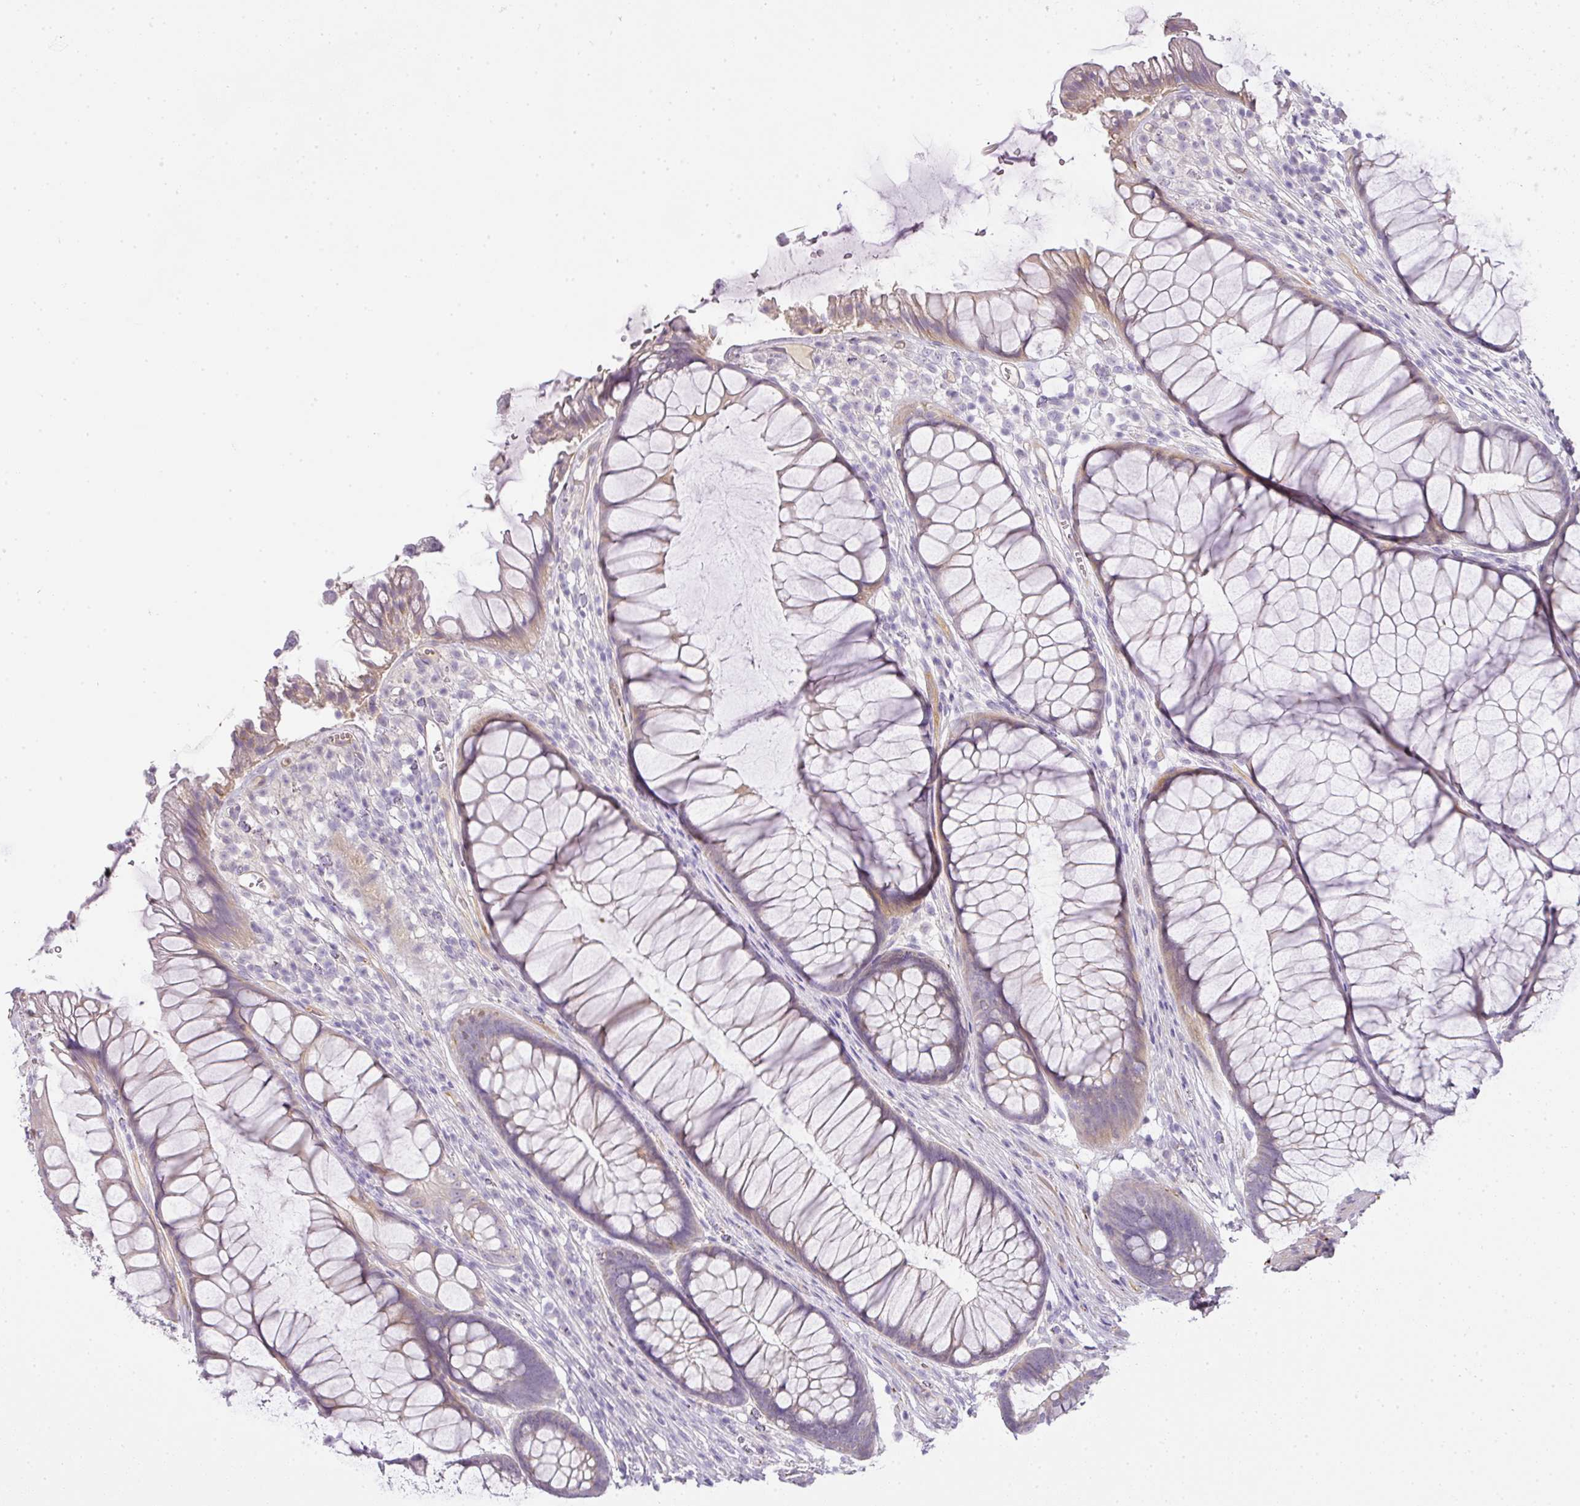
{"staining": {"intensity": "weak", "quantity": "25%-75%", "location": "cytoplasmic/membranous"}, "tissue": "rectum", "cell_type": "Glandular cells", "image_type": "normal", "snomed": [{"axis": "morphology", "description": "Normal tissue, NOS"}, {"axis": "topography", "description": "Smooth muscle"}, {"axis": "topography", "description": "Rectum"}], "caption": "Immunohistochemical staining of benign human rectum demonstrates weak cytoplasmic/membranous protein staining in about 25%-75% of glandular cells.", "gene": "RAX2", "patient": {"sex": "male", "age": 53}}